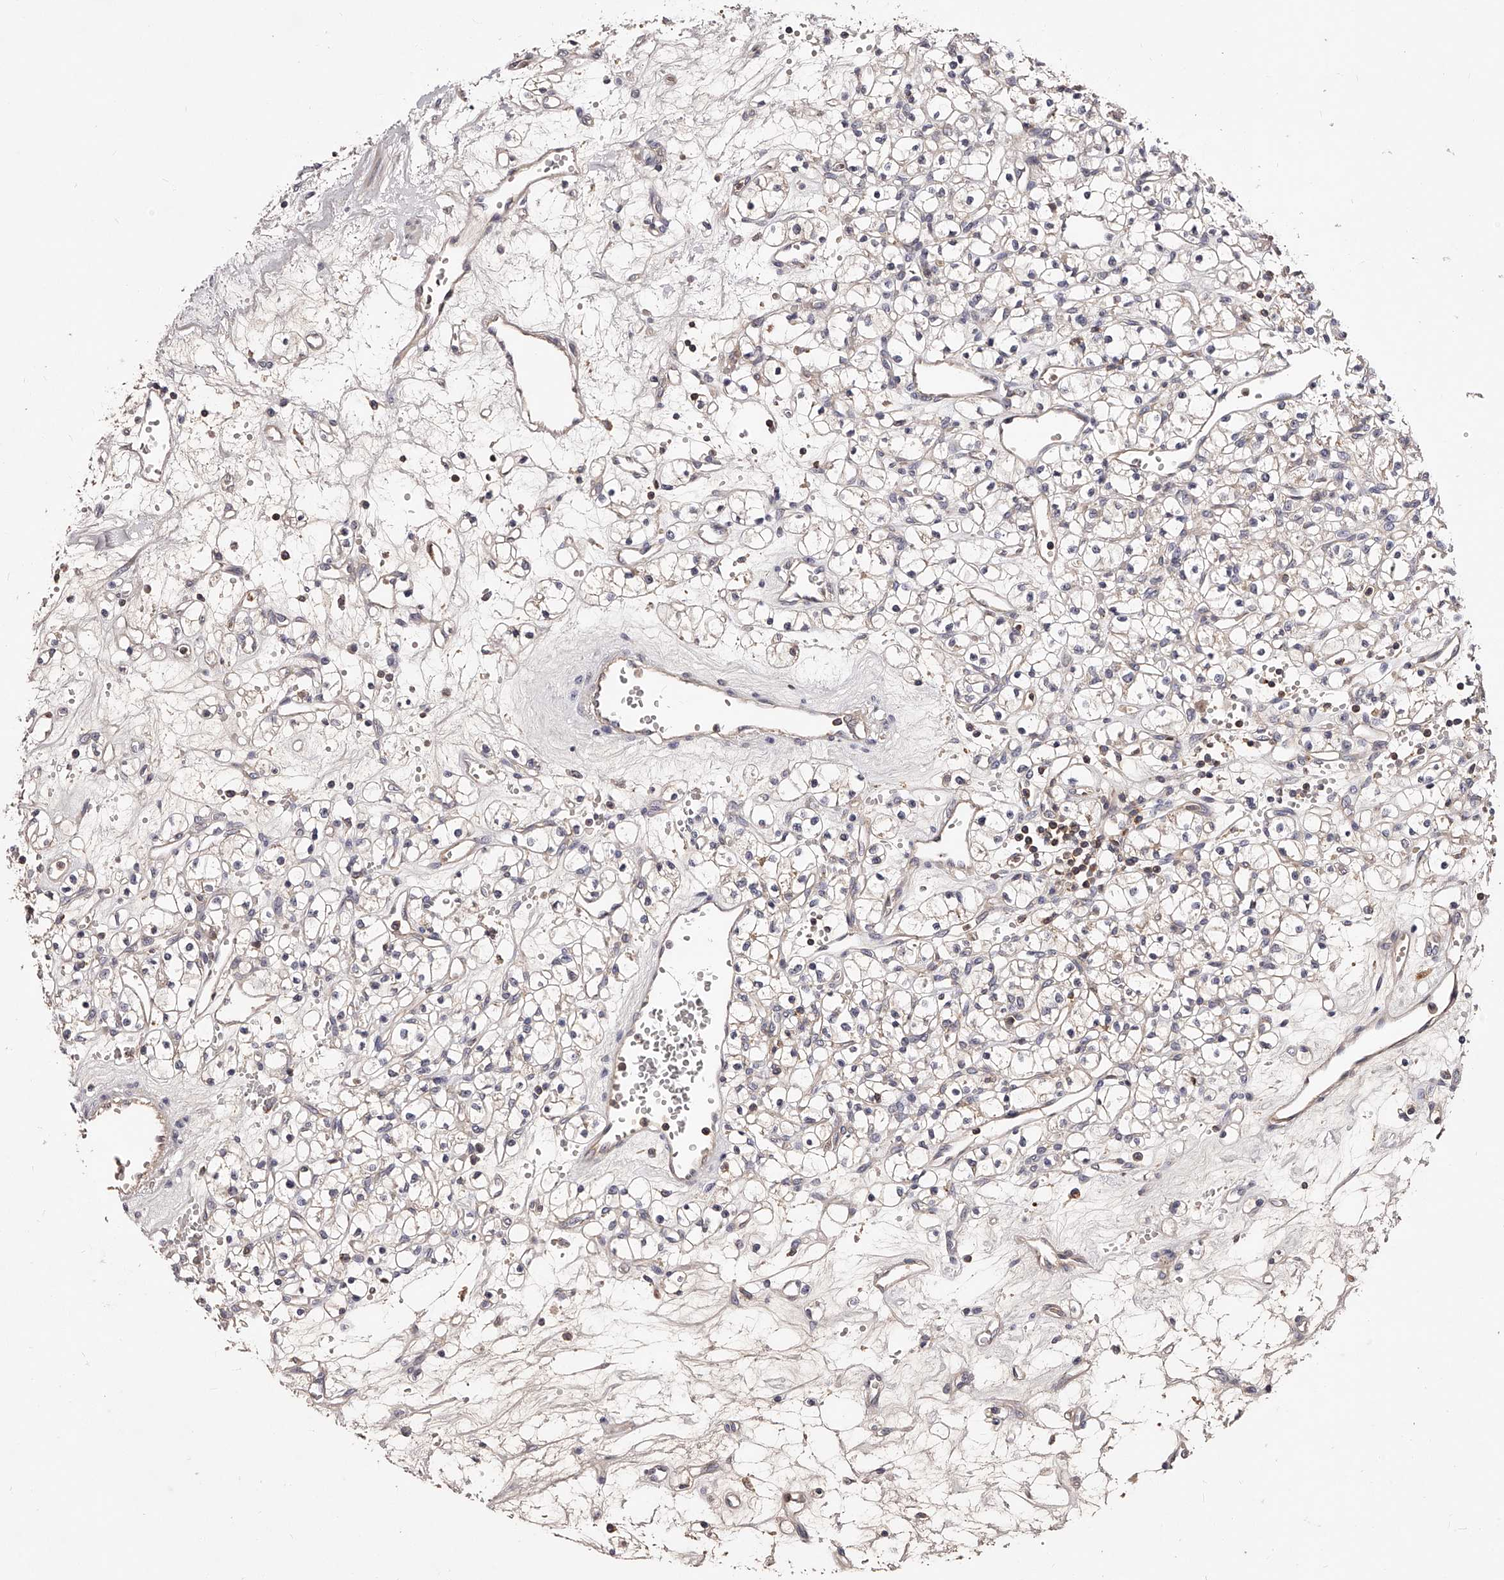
{"staining": {"intensity": "negative", "quantity": "none", "location": "none"}, "tissue": "renal cancer", "cell_type": "Tumor cells", "image_type": "cancer", "snomed": [{"axis": "morphology", "description": "Adenocarcinoma, NOS"}, {"axis": "topography", "description": "Kidney"}], "caption": "An image of renal cancer stained for a protein reveals no brown staining in tumor cells. Nuclei are stained in blue.", "gene": "PHACTR1", "patient": {"sex": "female", "age": 59}}